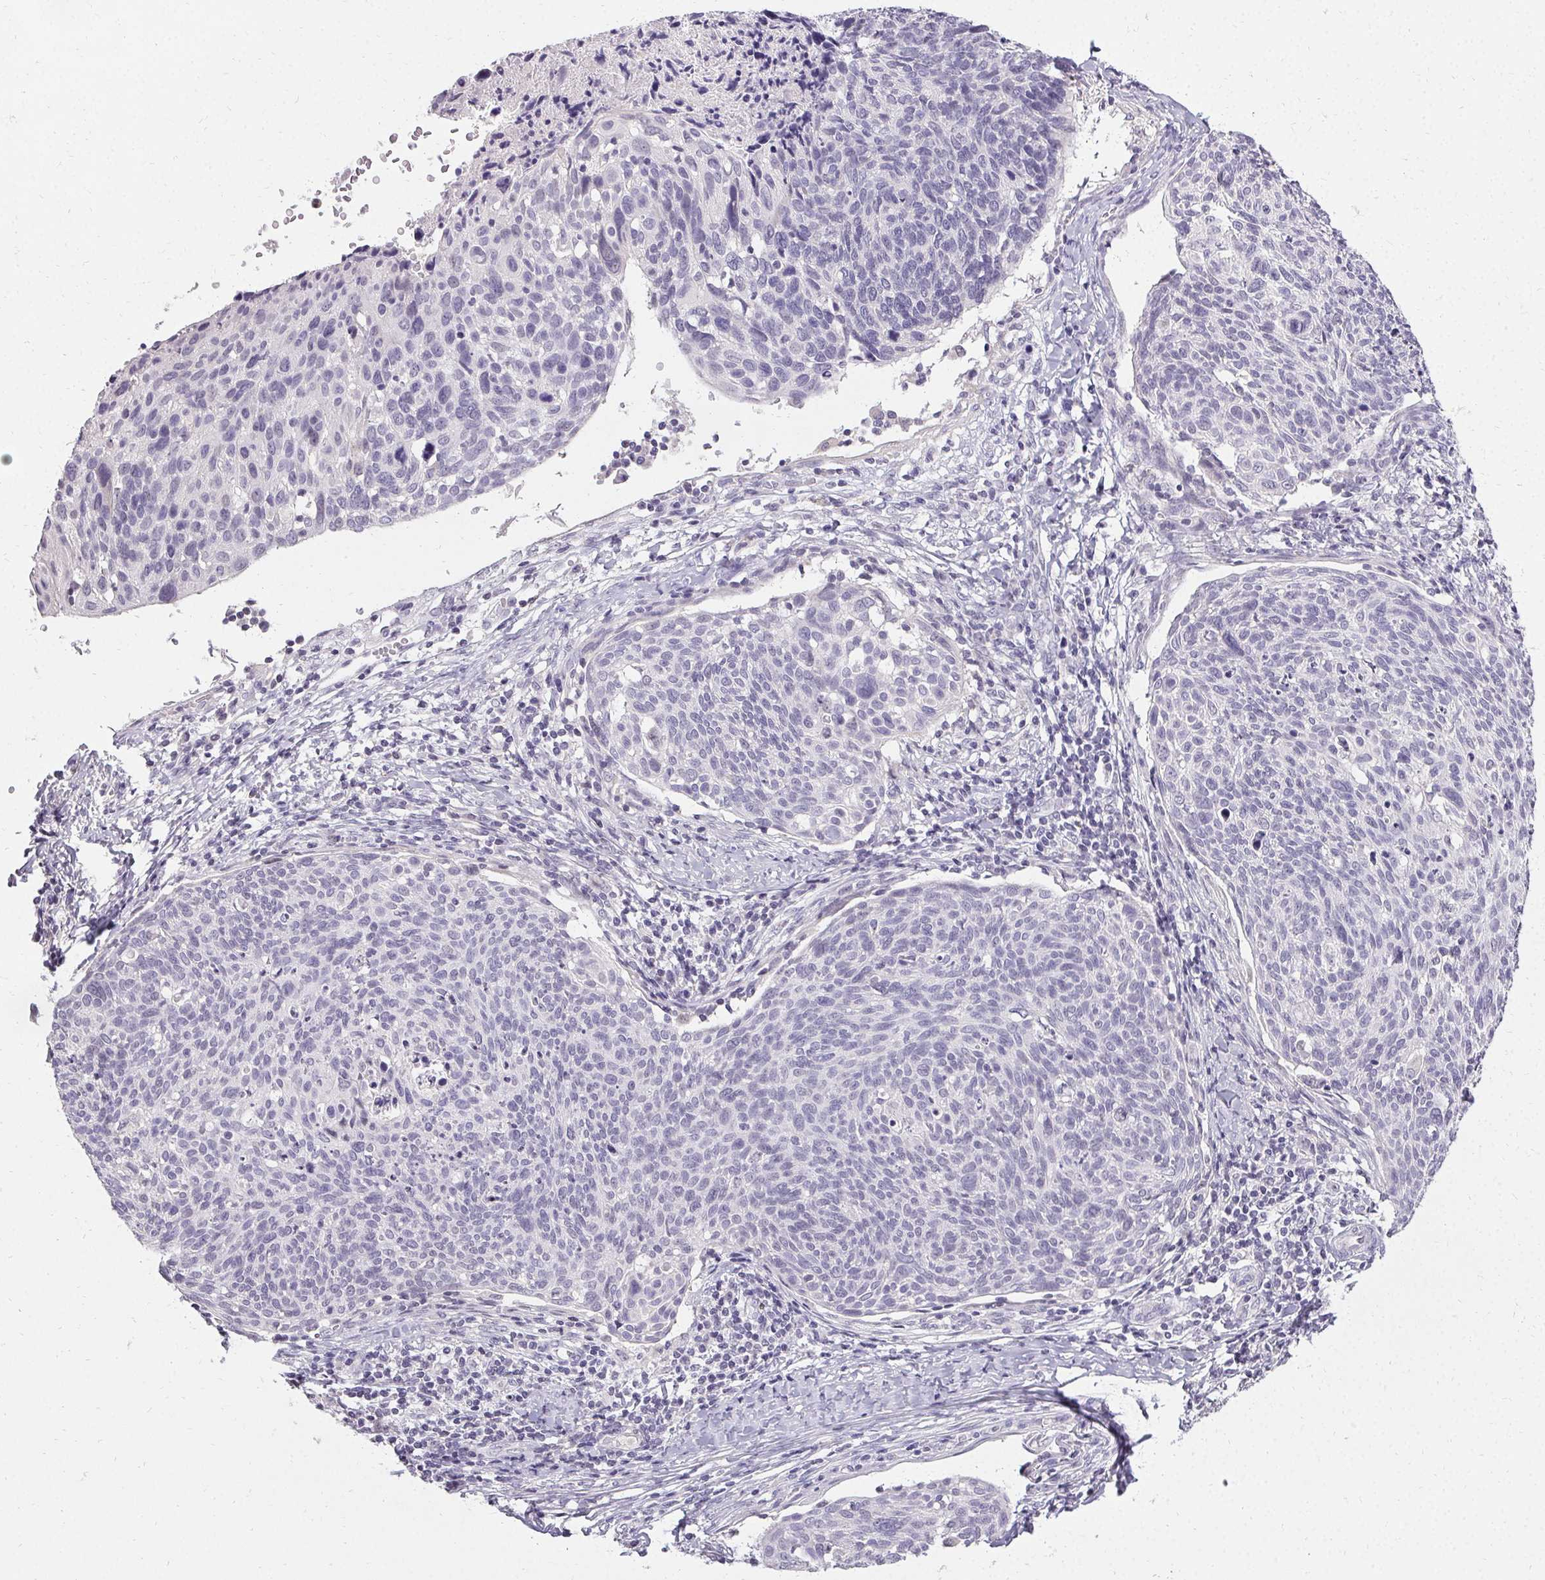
{"staining": {"intensity": "negative", "quantity": "none", "location": "none"}, "tissue": "cervical cancer", "cell_type": "Tumor cells", "image_type": "cancer", "snomed": [{"axis": "morphology", "description": "Squamous cell carcinoma, NOS"}, {"axis": "topography", "description": "Cervix"}], "caption": "Protein analysis of cervical squamous cell carcinoma displays no significant staining in tumor cells.", "gene": "PMEL", "patient": {"sex": "female", "age": 49}}